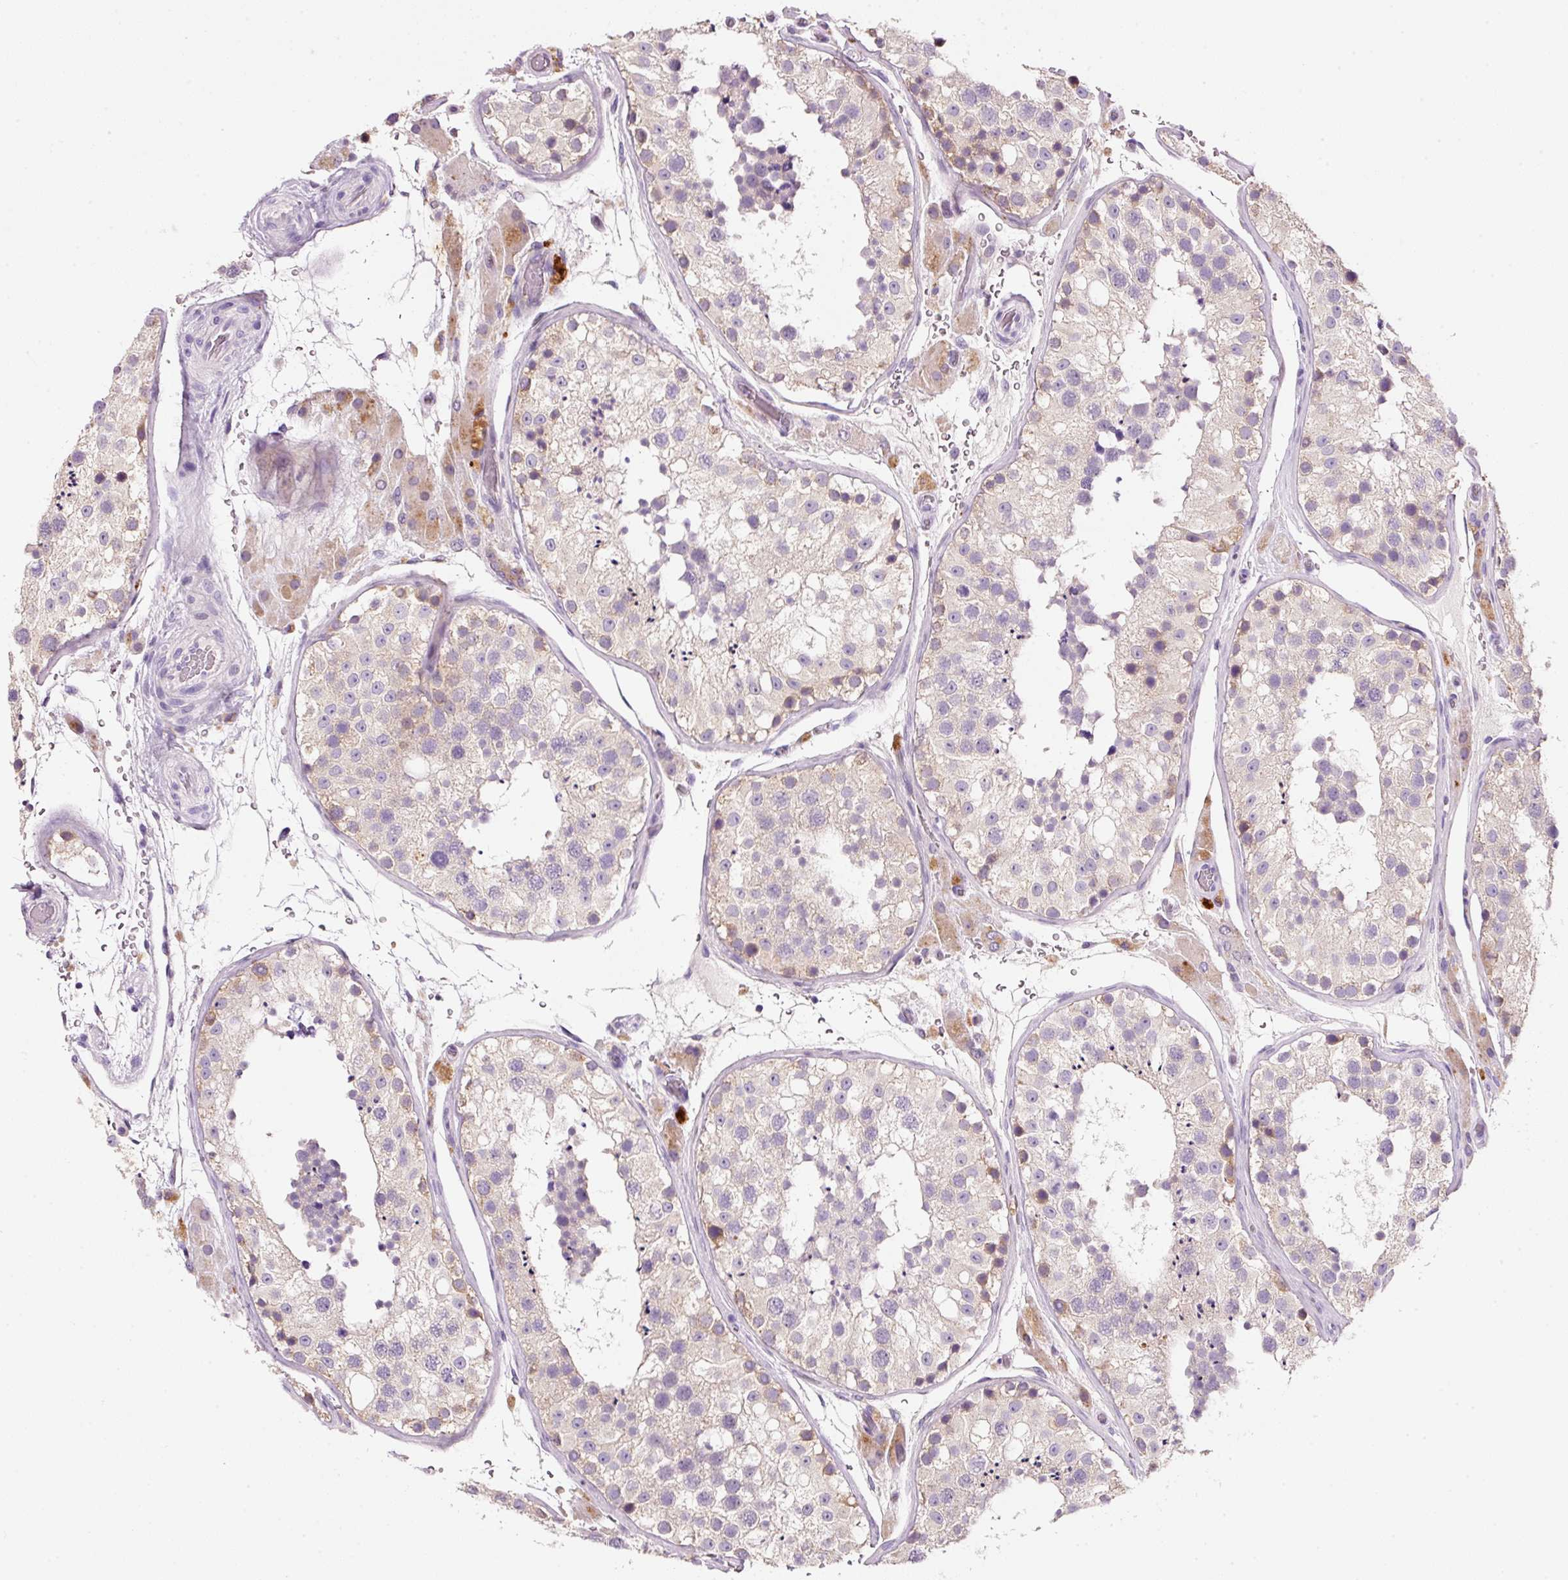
{"staining": {"intensity": "moderate", "quantity": "<25%", "location": "cytoplasmic/membranous"}, "tissue": "testis", "cell_type": "Cells in seminiferous ducts", "image_type": "normal", "snomed": [{"axis": "morphology", "description": "Normal tissue, NOS"}, {"axis": "topography", "description": "Testis"}], "caption": "Testis stained with IHC exhibits moderate cytoplasmic/membranous staining in about <25% of cells in seminiferous ducts.", "gene": "TENT5C", "patient": {"sex": "male", "age": 26}}